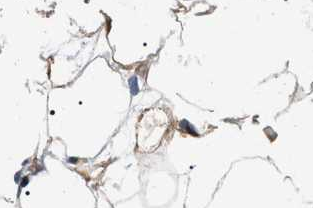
{"staining": {"intensity": "weak", "quantity": "25%-75%", "location": "cytoplasmic/membranous"}, "tissue": "adipose tissue", "cell_type": "Adipocytes", "image_type": "normal", "snomed": [{"axis": "morphology", "description": "Normal tissue, NOS"}, {"axis": "topography", "description": "Breast"}, {"axis": "topography", "description": "Soft tissue"}], "caption": "IHC (DAB (3,3'-diaminobenzidine)) staining of normal adipose tissue reveals weak cytoplasmic/membranous protein expression in about 25%-75% of adipocytes.", "gene": "PPM1B", "patient": {"sex": "female", "age": 75}}